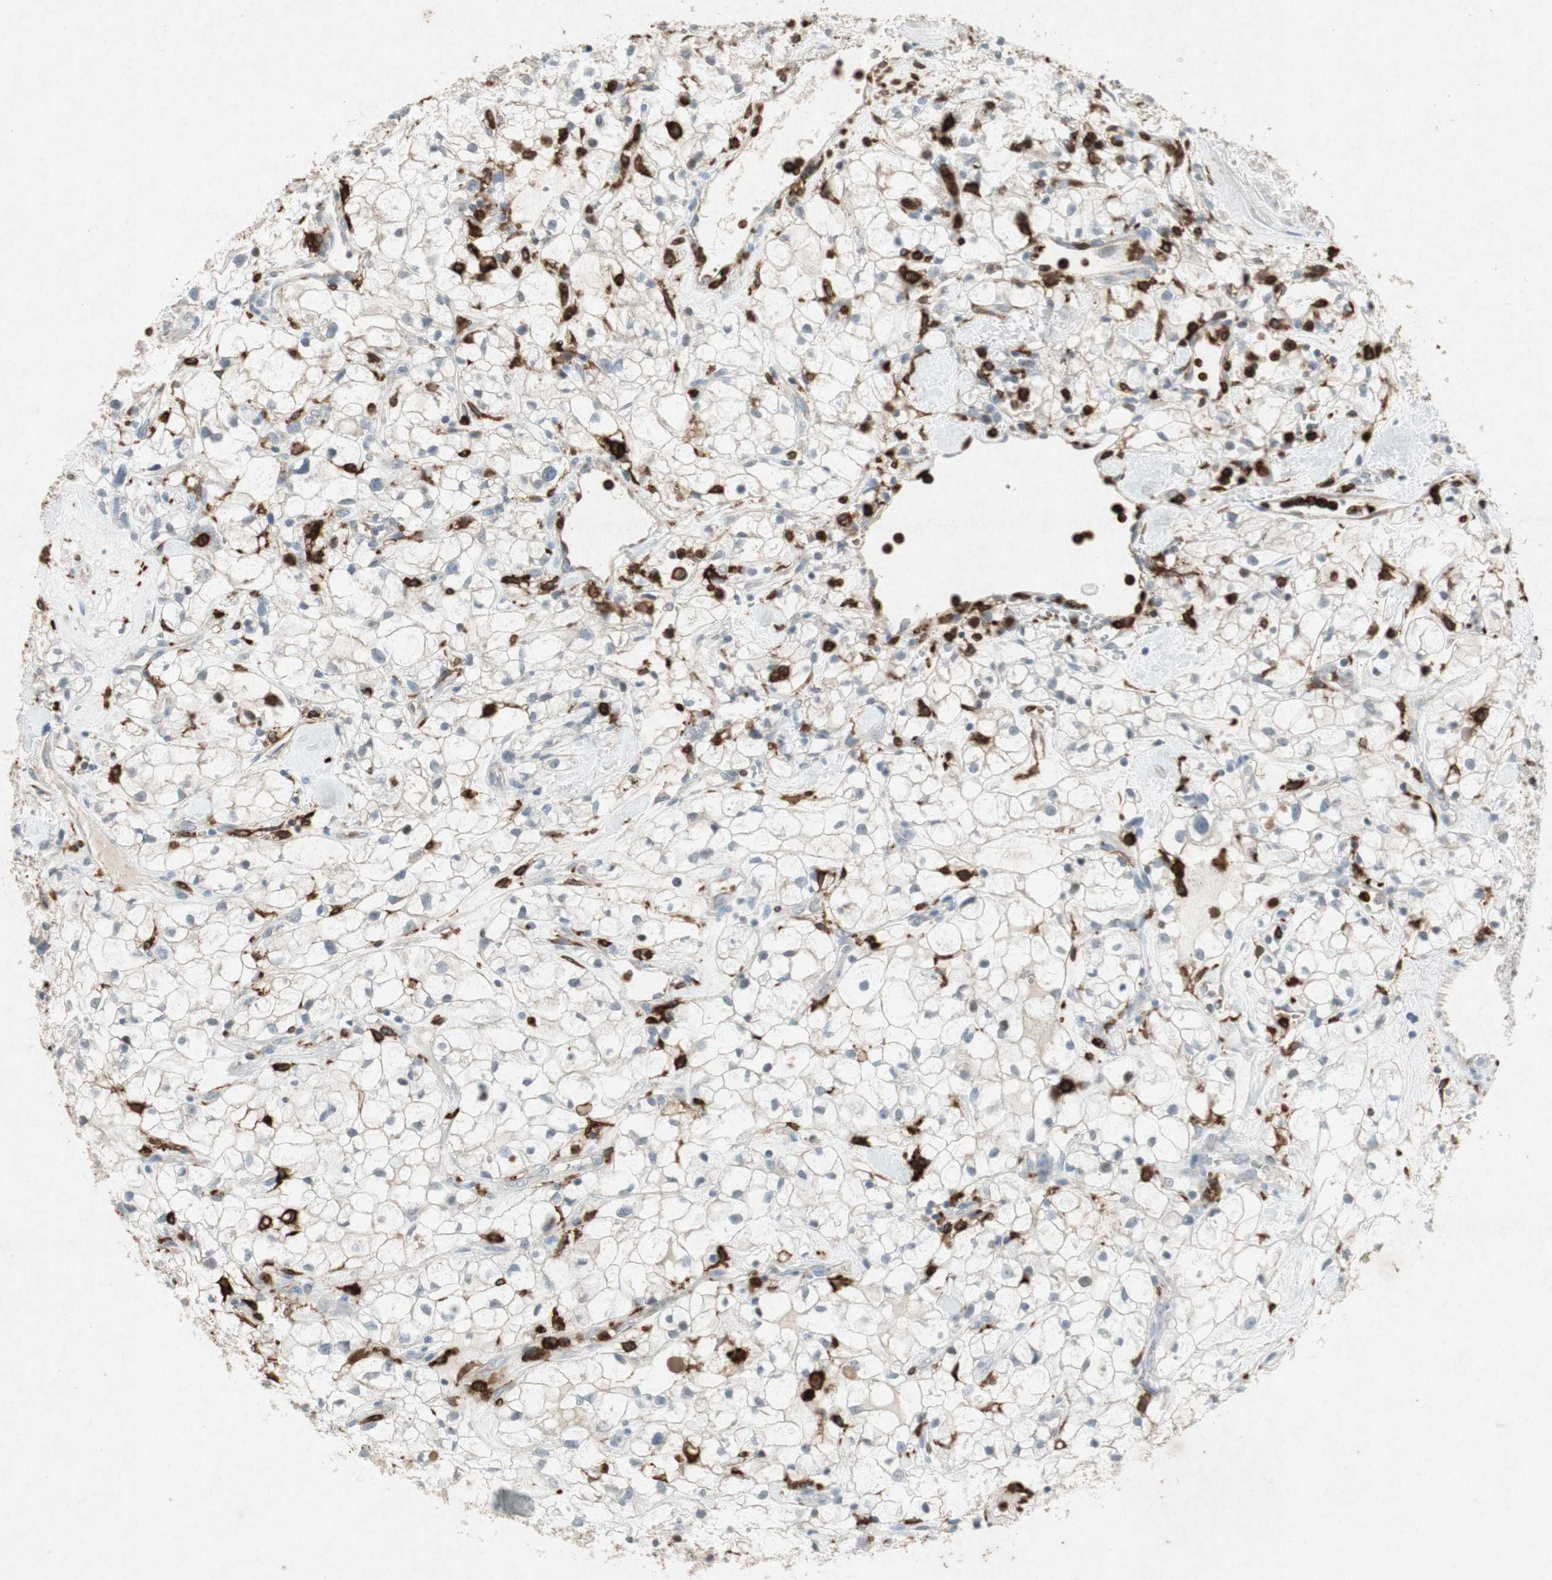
{"staining": {"intensity": "negative", "quantity": "none", "location": "none"}, "tissue": "renal cancer", "cell_type": "Tumor cells", "image_type": "cancer", "snomed": [{"axis": "morphology", "description": "Adenocarcinoma, NOS"}, {"axis": "topography", "description": "Kidney"}], "caption": "This photomicrograph is of renal adenocarcinoma stained with immunohistochemistry to label a protein in brown with the nuclei are counter-stained blue. There is no positivity in tumor cells. The staining is performed using DAB (3,3'-diaminobenzidine) brown chromogen with nuclei counter-stained in using hematoxylin.", "gene": "TYROBP", "patient": {"sex": "female", "age": 60}}